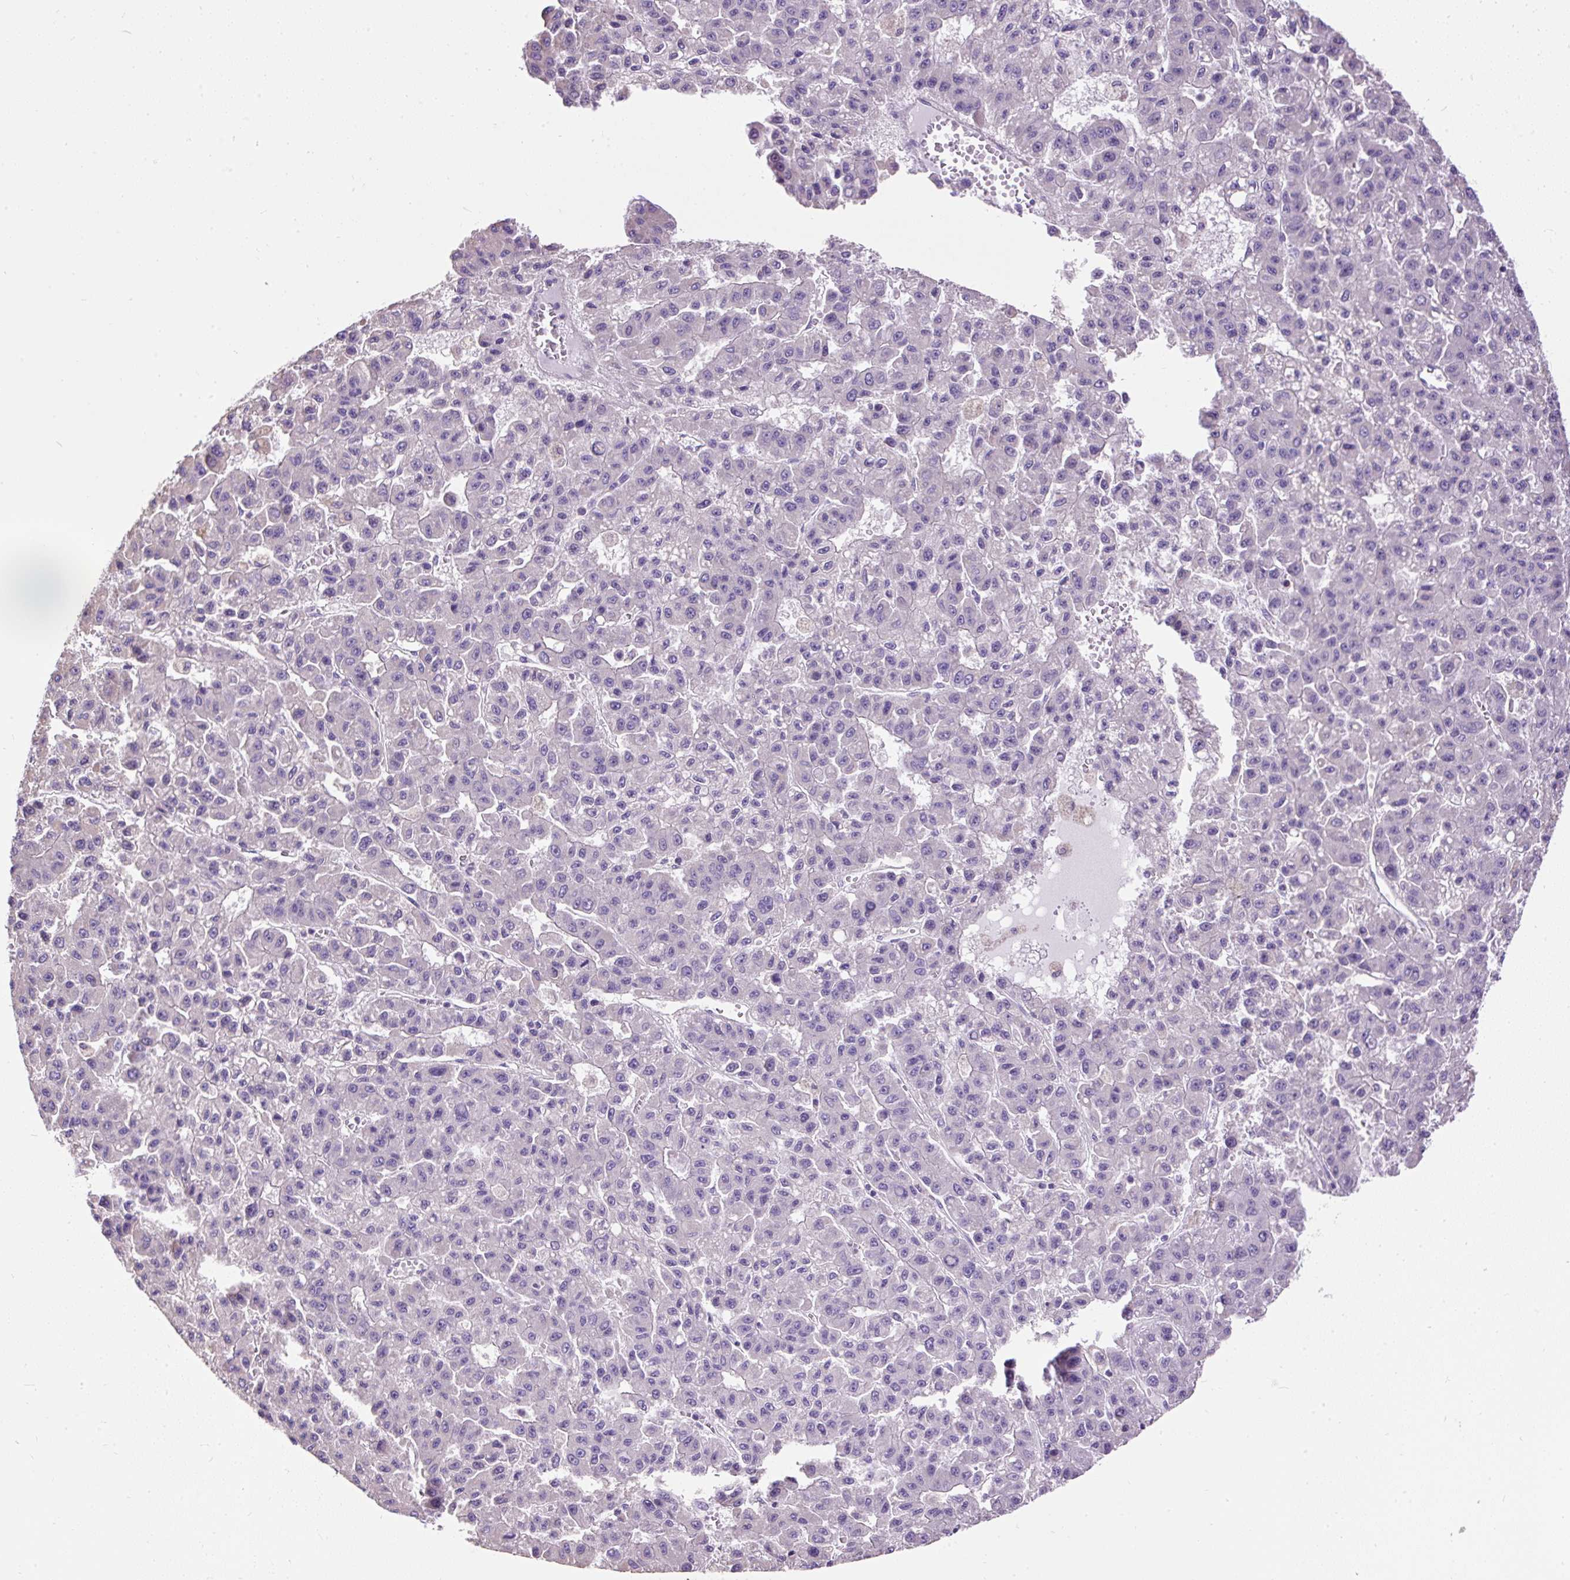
{"staining": {"intensity": "negative", "quantity": "none", "location": "none"}, "tissue": "liver cancer", "cell_type": "Tumor cells", "image_type": "cancer", "snomed": [{"axis": "morphology", "description": "Carcinoma, Hepatocellular, NOS"}, {"axis": "topography", "description": "Liver"}], "caption": "The image demonstrates no significant staining in tumor cells of liver cancer (hepatocellular carcinoma).", "gene": "PDIA2", "patient": {"sex": "male", "age": 70}}